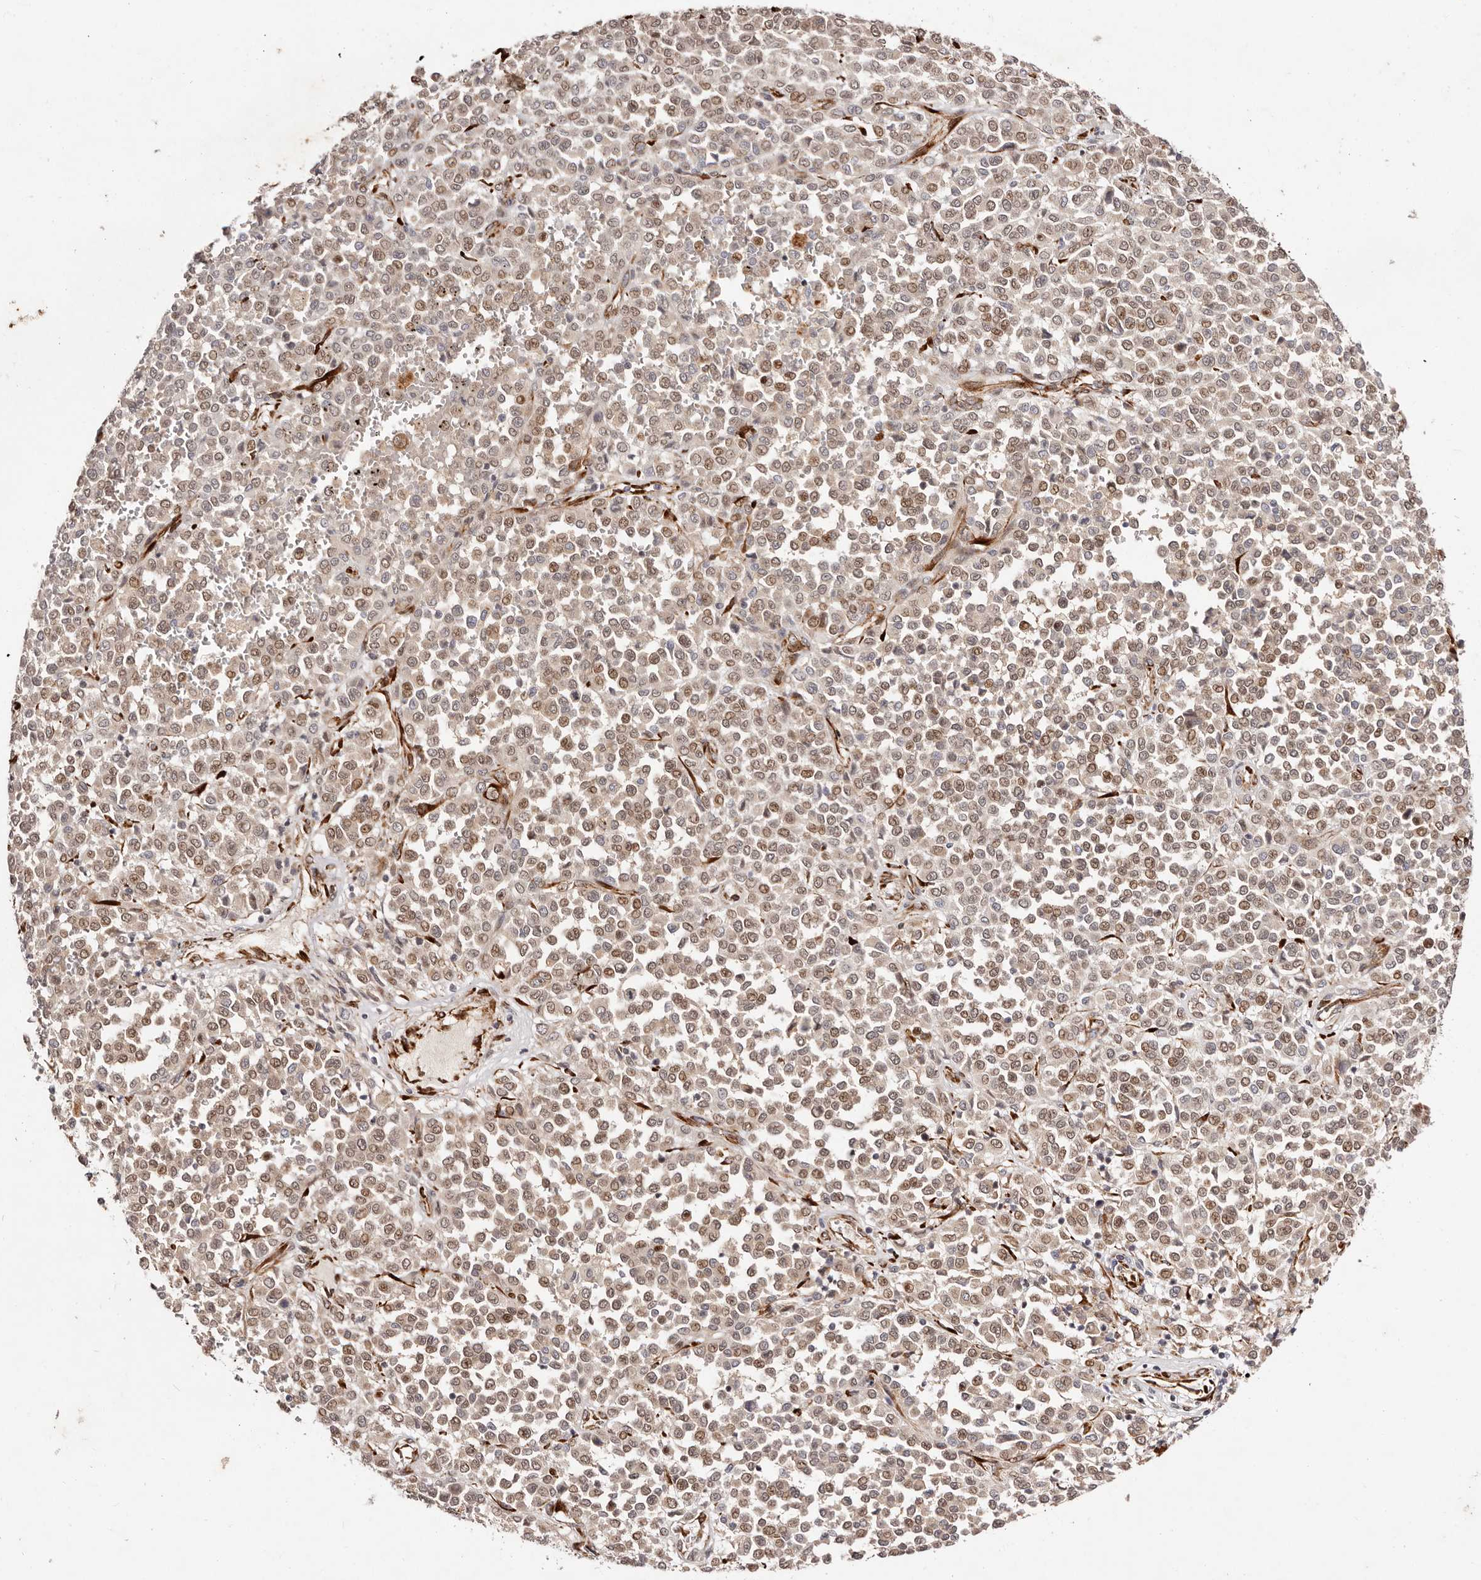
{"staining": {"intensity": "moderate", "quantity": ">75%", "location": "cytoplasmic/membranous,nuclear"}, "tissue": "melanoma", "cell_type": "Tumor cells", "image_type": "cancer", "snomed": [{"axis": "morphology", "description": "Malignant melanoma, Metastatic site"}, {"axis": "topography", "description": "Pancreas"}], "caption": "The histopathology image shows staining of melanoma, revealing moderate cytoplasmic/membranous and nuclear protein expression (brown color) within tumor cells. (Brightfield microscopy of DAB IHC at high magnification).", "gene": "BCL2L15", "patient": {"sex": "female", "age": 30}}